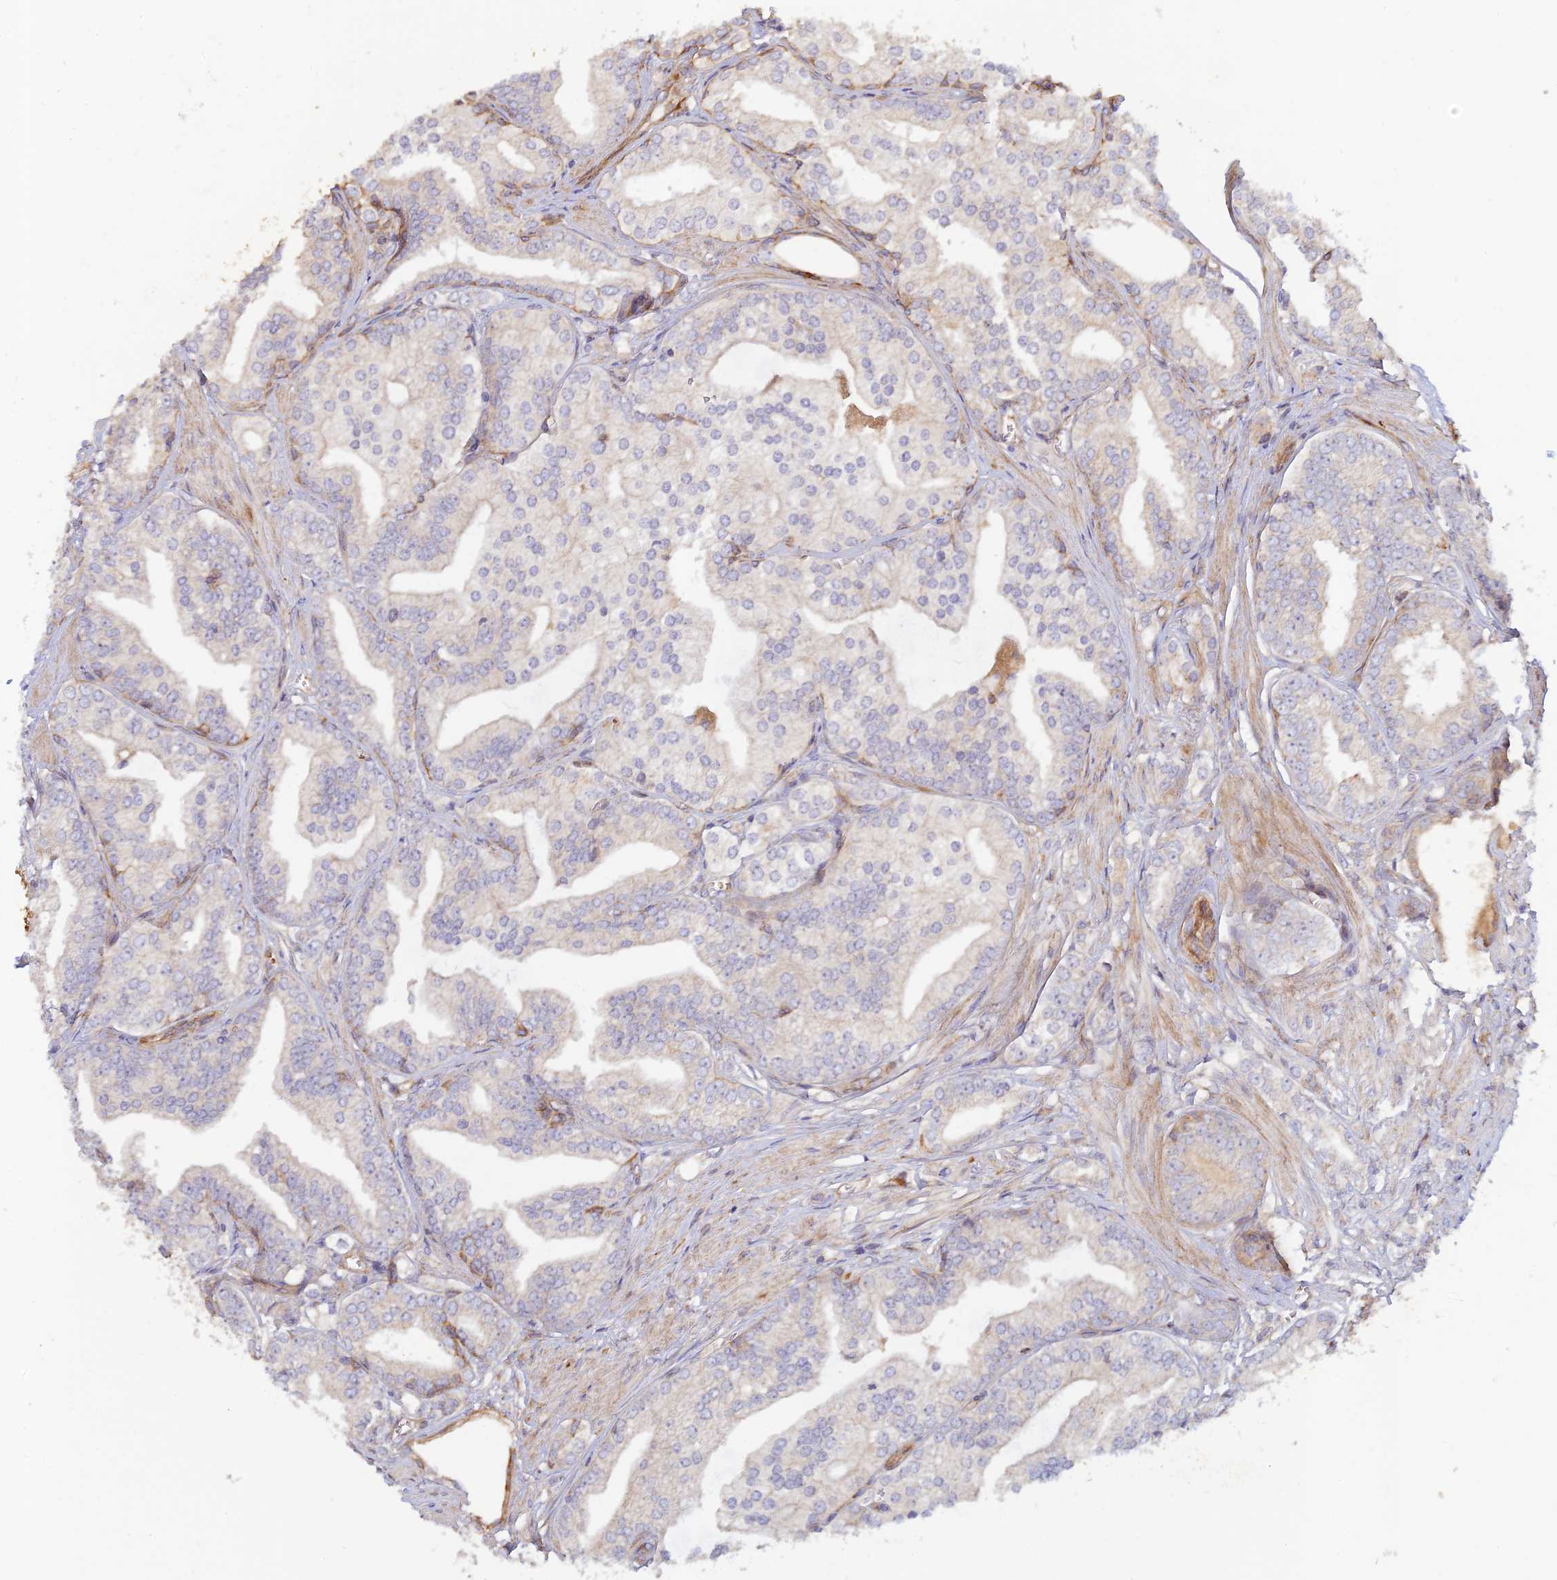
{"staining": {"intensity": "negative", "quantity": "none", "location": "none"}, "tissue": "prostate cancer", "cell_type": "Tumor cells", "image_type": "cancer", "snomed": [{"axis": "morphology", "description": "Adenocarcinoma, High grade"}, {"axis": "topography", "description": "Prostate"}], "caption": "Immunohistochemistry (IHC) histopathology image of neoplastic tissue: human prostate adenocarcinoma (high-grade) stained with DAB (3,3'-diaminobenzidine) demonstrates no significant protein staining in tumor cells.", "gene": "GMCL1", "patient": {"sex": "male", "age": 50}}